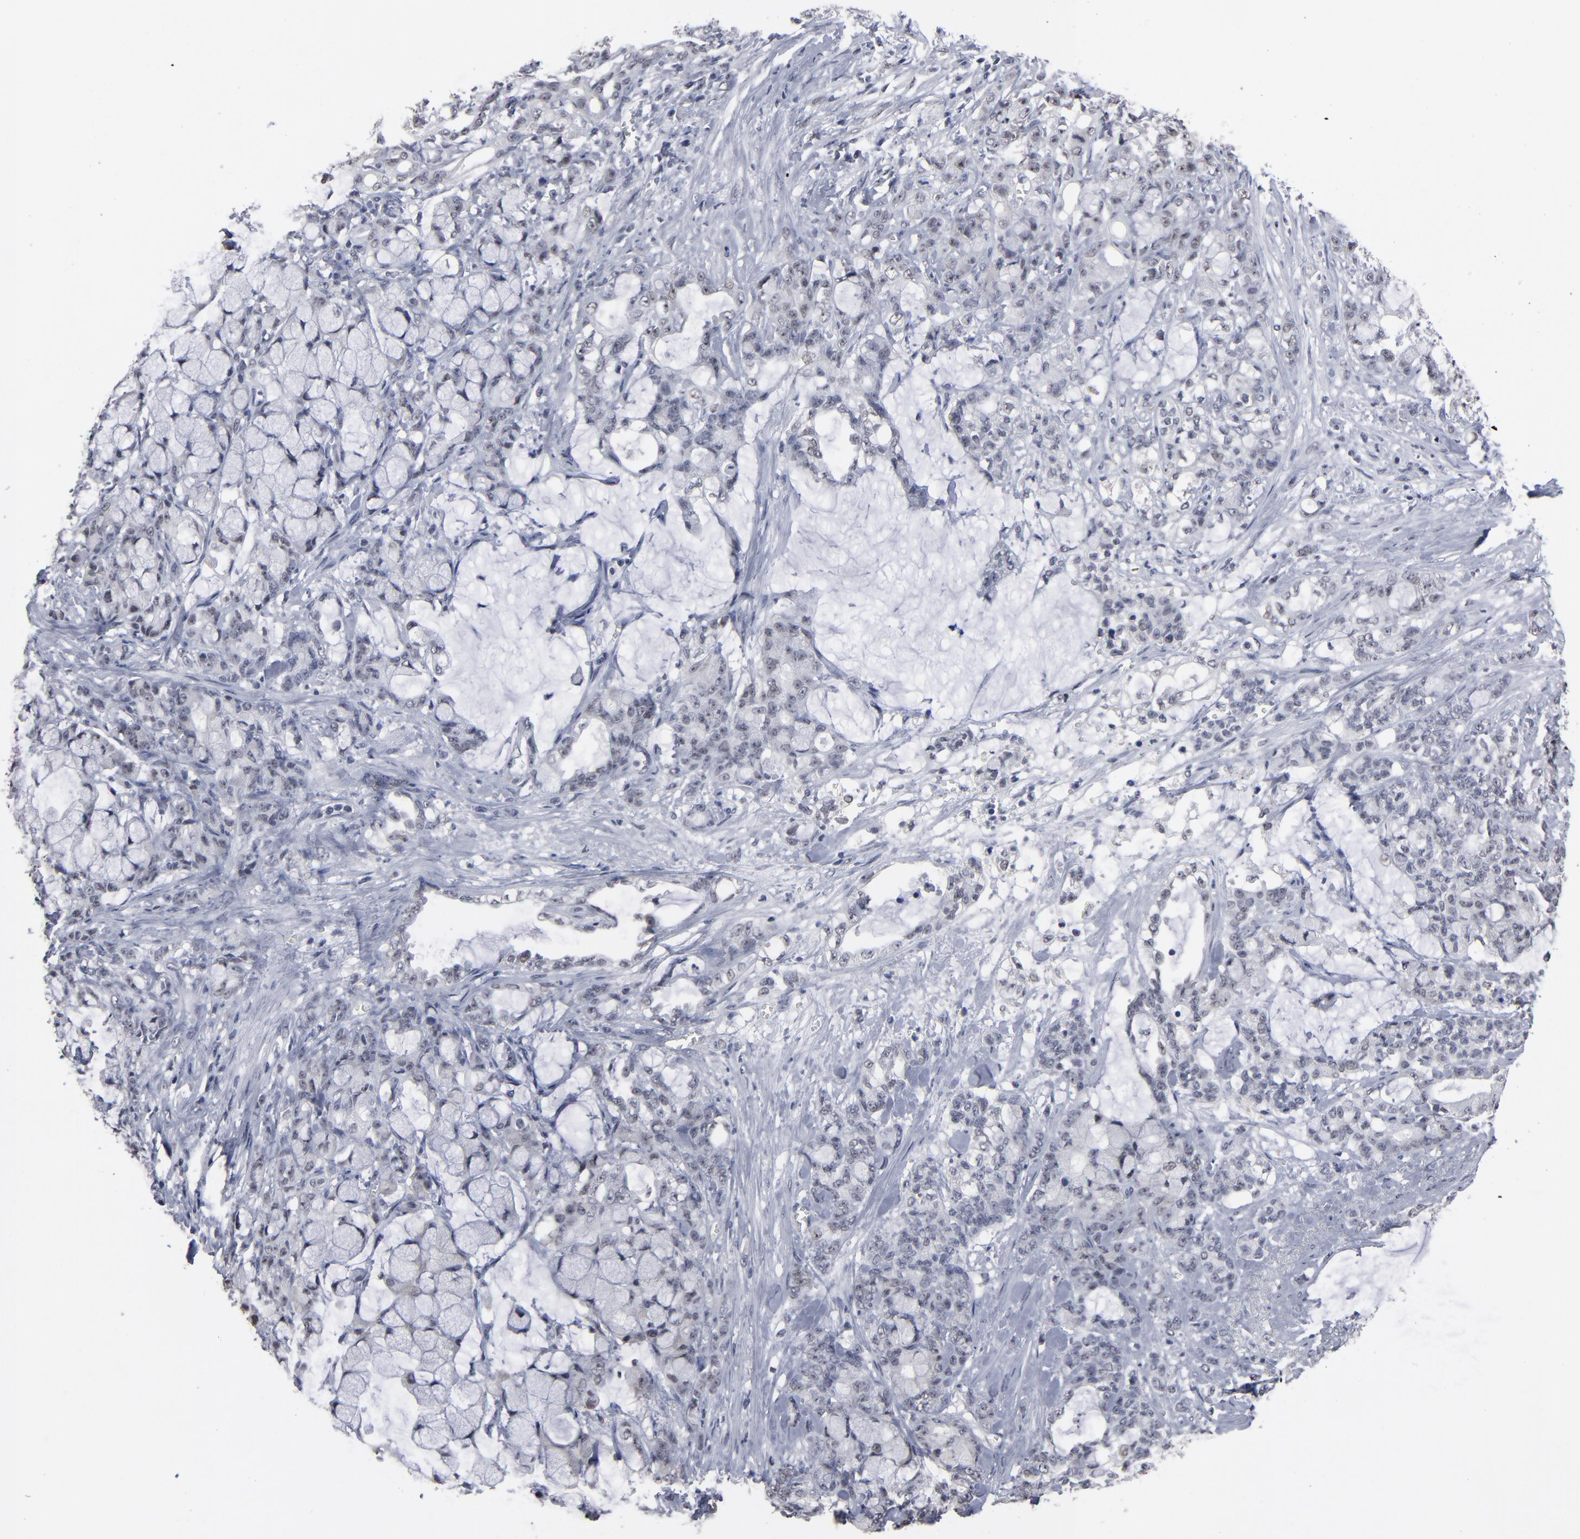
{"staining": {"intensity": "negative", "quantity": "none", "location": "none"}, "tissue": "pancreatic cancer", "cell_type": "Tumor cells", "image_type": "cancer", "snomed": [{"axis": "morphology", "description": "Adenocarcinoma, NOS"}, {"axis": "topography", "description": "Pancreas"}], "caption": "Tumor cells are negative for brown protein staining in pancreatic adenocarcinoma. (Immunohistochemistry (ihc), brightfield microscopy, high magnification).", "gene": "SSRP1", "patient": {"sex": "female", "age": 73}}